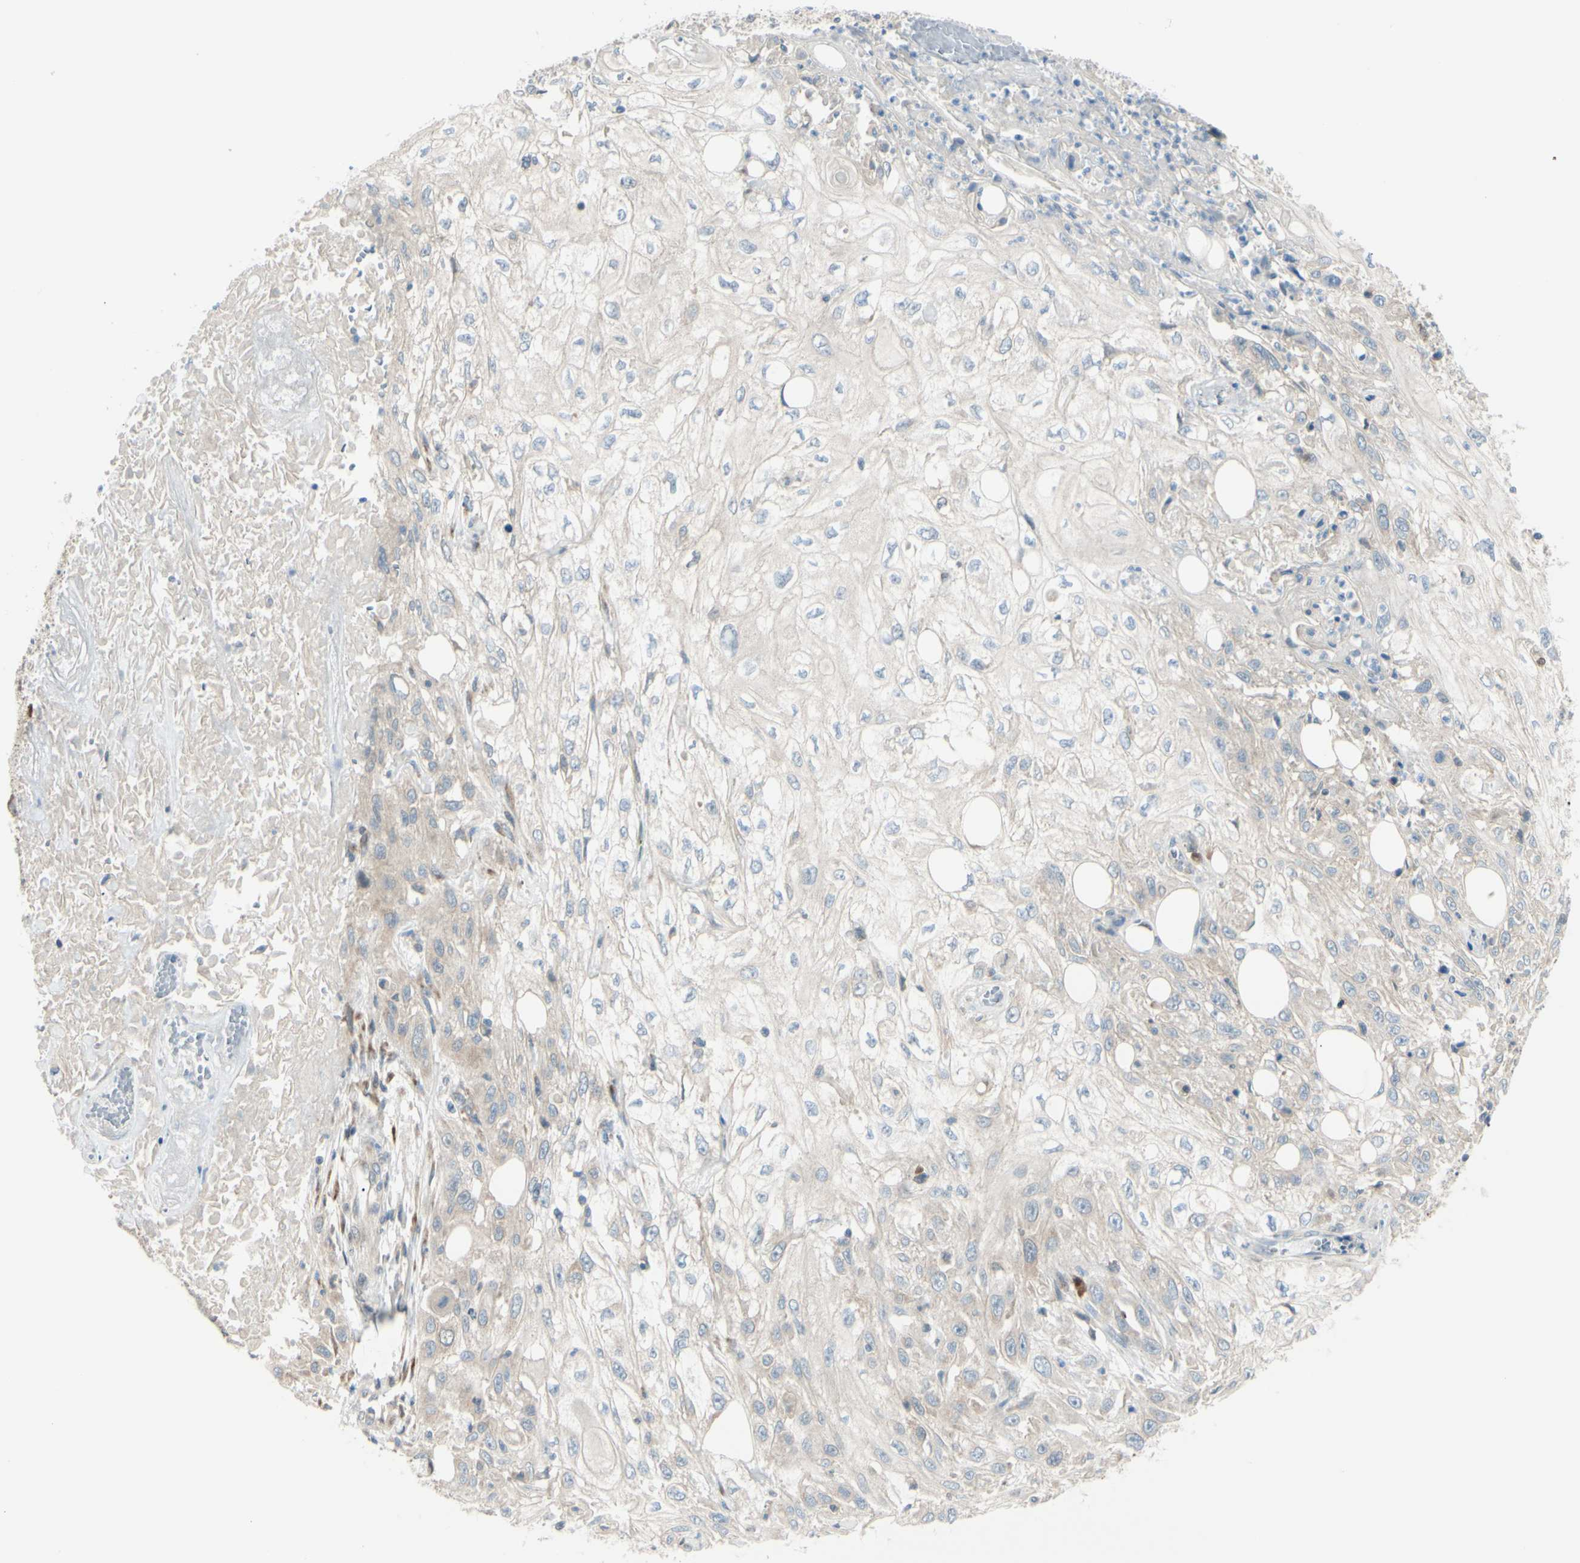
{"staining": {"intensity": "weak", "quantity": "<25%", "location": "cytoplasmic/membranous"}, "tissue": "skin cancer", "cell_type": "Tumor cells", "image_type": "cancer", "snomed": [{"axis": "morphology", "description": "Squamous cell carcinoma, NOS"}, {"axis": "topography", "description": "Skin"}], "caption": "Immunohistochemistry image of skin cancer (squamous cell carcinoma) stained for a protein (brown), which displays no positivity in tumor cells.", "gene": "PTTG1", "patient": {"sex": "male", "age": 75}}